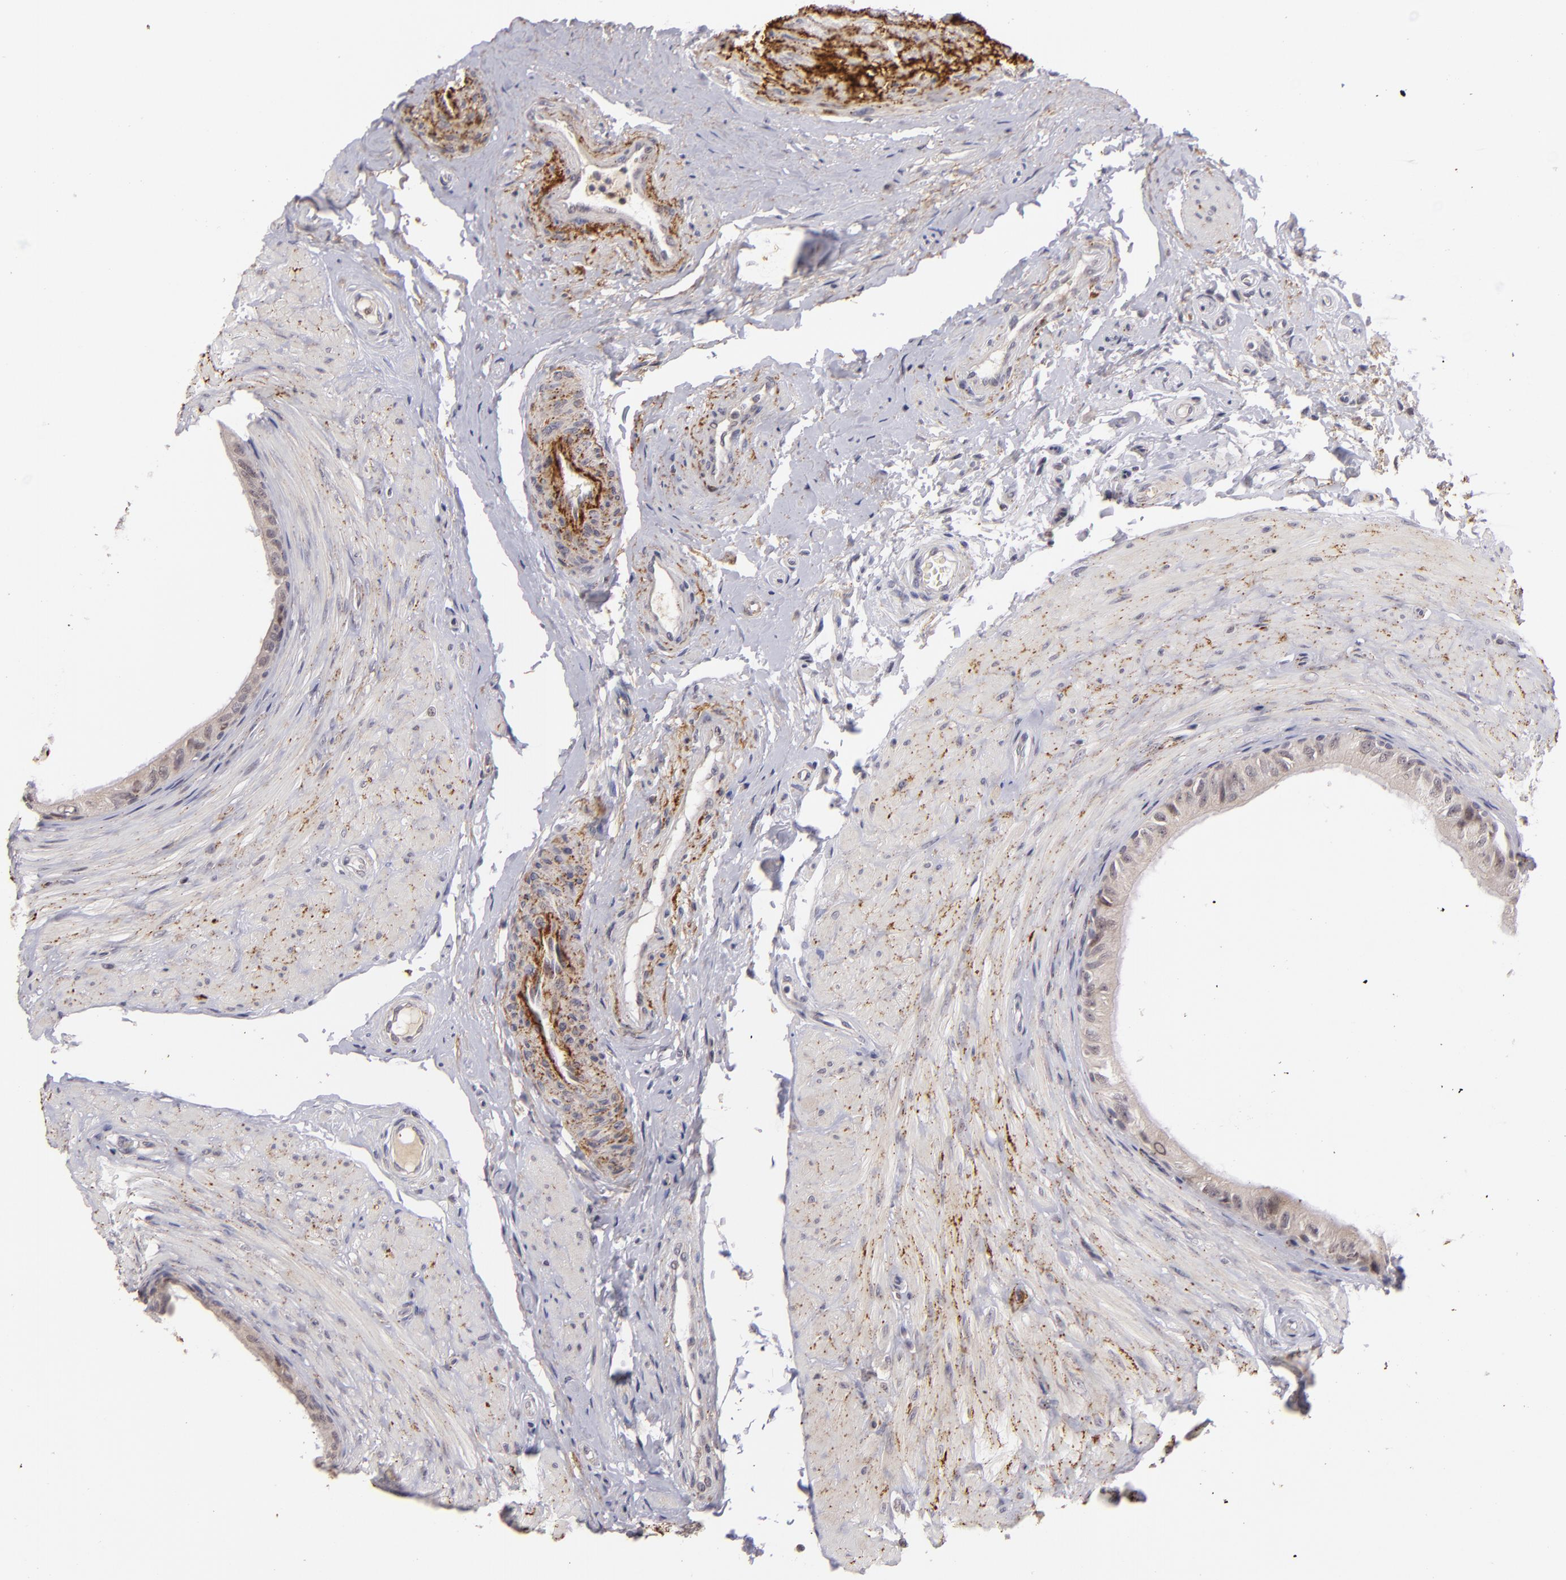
{"staining": {"intensity": "negative", "quantity": "none", "location": "none"}, "tissue": "epididymis", "cell_type": "Glandular cells", "image_type": "normal", "snomed": [{"axis": "morphology", "description": "Normal tissue, NOS"}, {"axis": "topography", "description": "Epididymis"}], "caption": "Benign epididymis was stained to show a protein in brown. There is no significant staining in glandular cells.", "gene": "RXRG", "patient": {"sex": "male", "age": 68}}